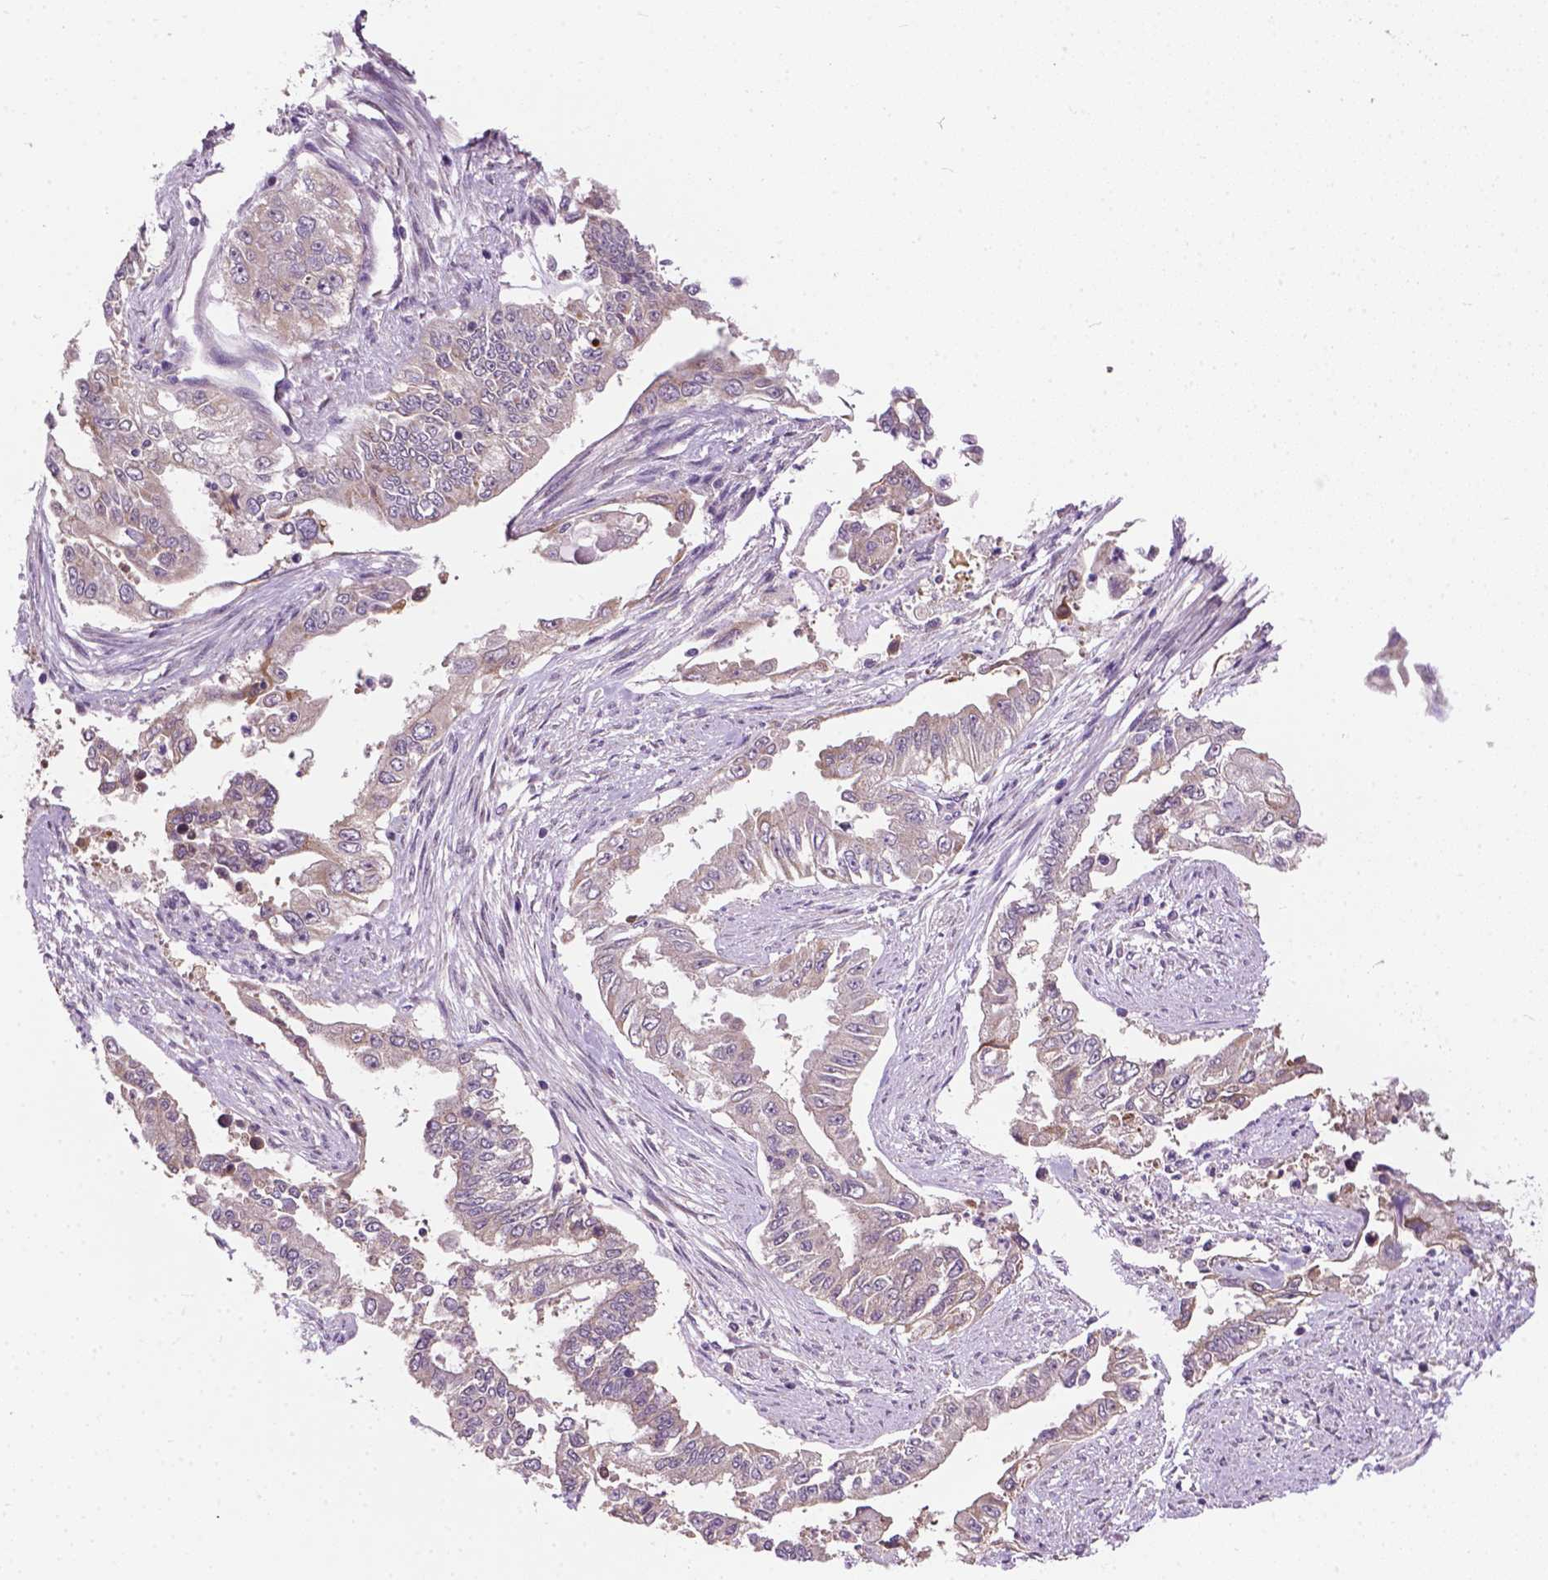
{"staining": {"intensity": "negative", "quantity": "none", "location": "none"}, "tissue": "endometrial cancer", "cell_type": "Tumor cells", "image_type": "cancer", "snomed": [{"axis": "morphology", "description": "Adenocarcinoma, NOS"}, {"axis": "topography", "description": "Uterus"}], "caption": "Tumor cells show no significant protein expression in endometrial cancer (adenocarcinoma). Nuclei are stained in blue.", "gene": "MZT1", "patient": {"sex": "female", "age": 59}}